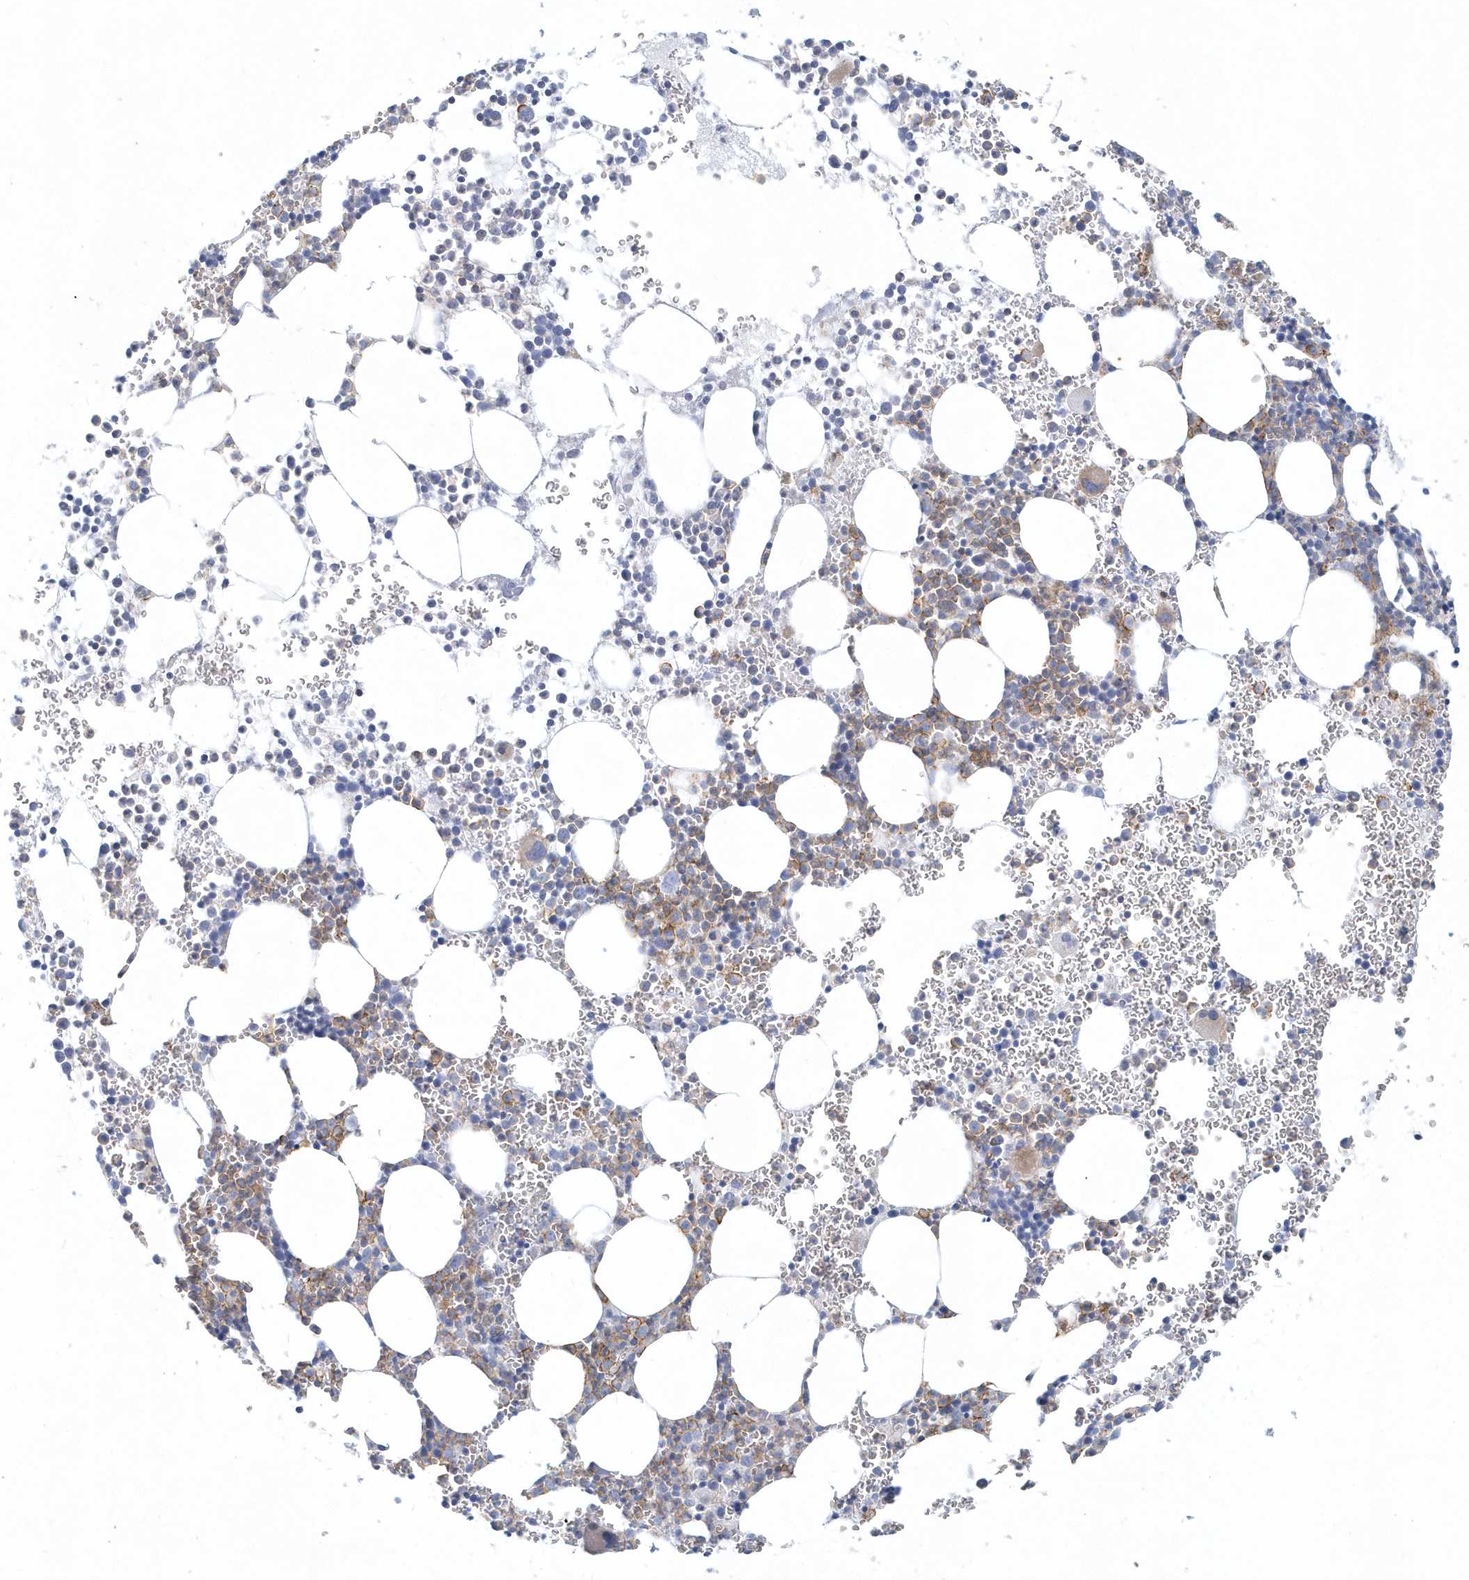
{"staining": {"intensity": "moderate", "quantity": "<25%", "location": "cytoplasmic/membranous"}, "tissue": "bone marrow", "cell_type": "Hematopoietic cells", "image_type": "normal", "snomed": [{"axis": "morphology", "description": "Normal tissue, NOS"}, {"axis": "topography", "description": "Bone marrow"}], "caption": "Moderate cytoplasmic/membranous positivity for a protein is present in about <25% of hematopoietic cells of unremarkable bone marrow using immunohistochemistry (IHC).", "gene": "DNAH1", "patient": {"sex": "female", "age": 78}}